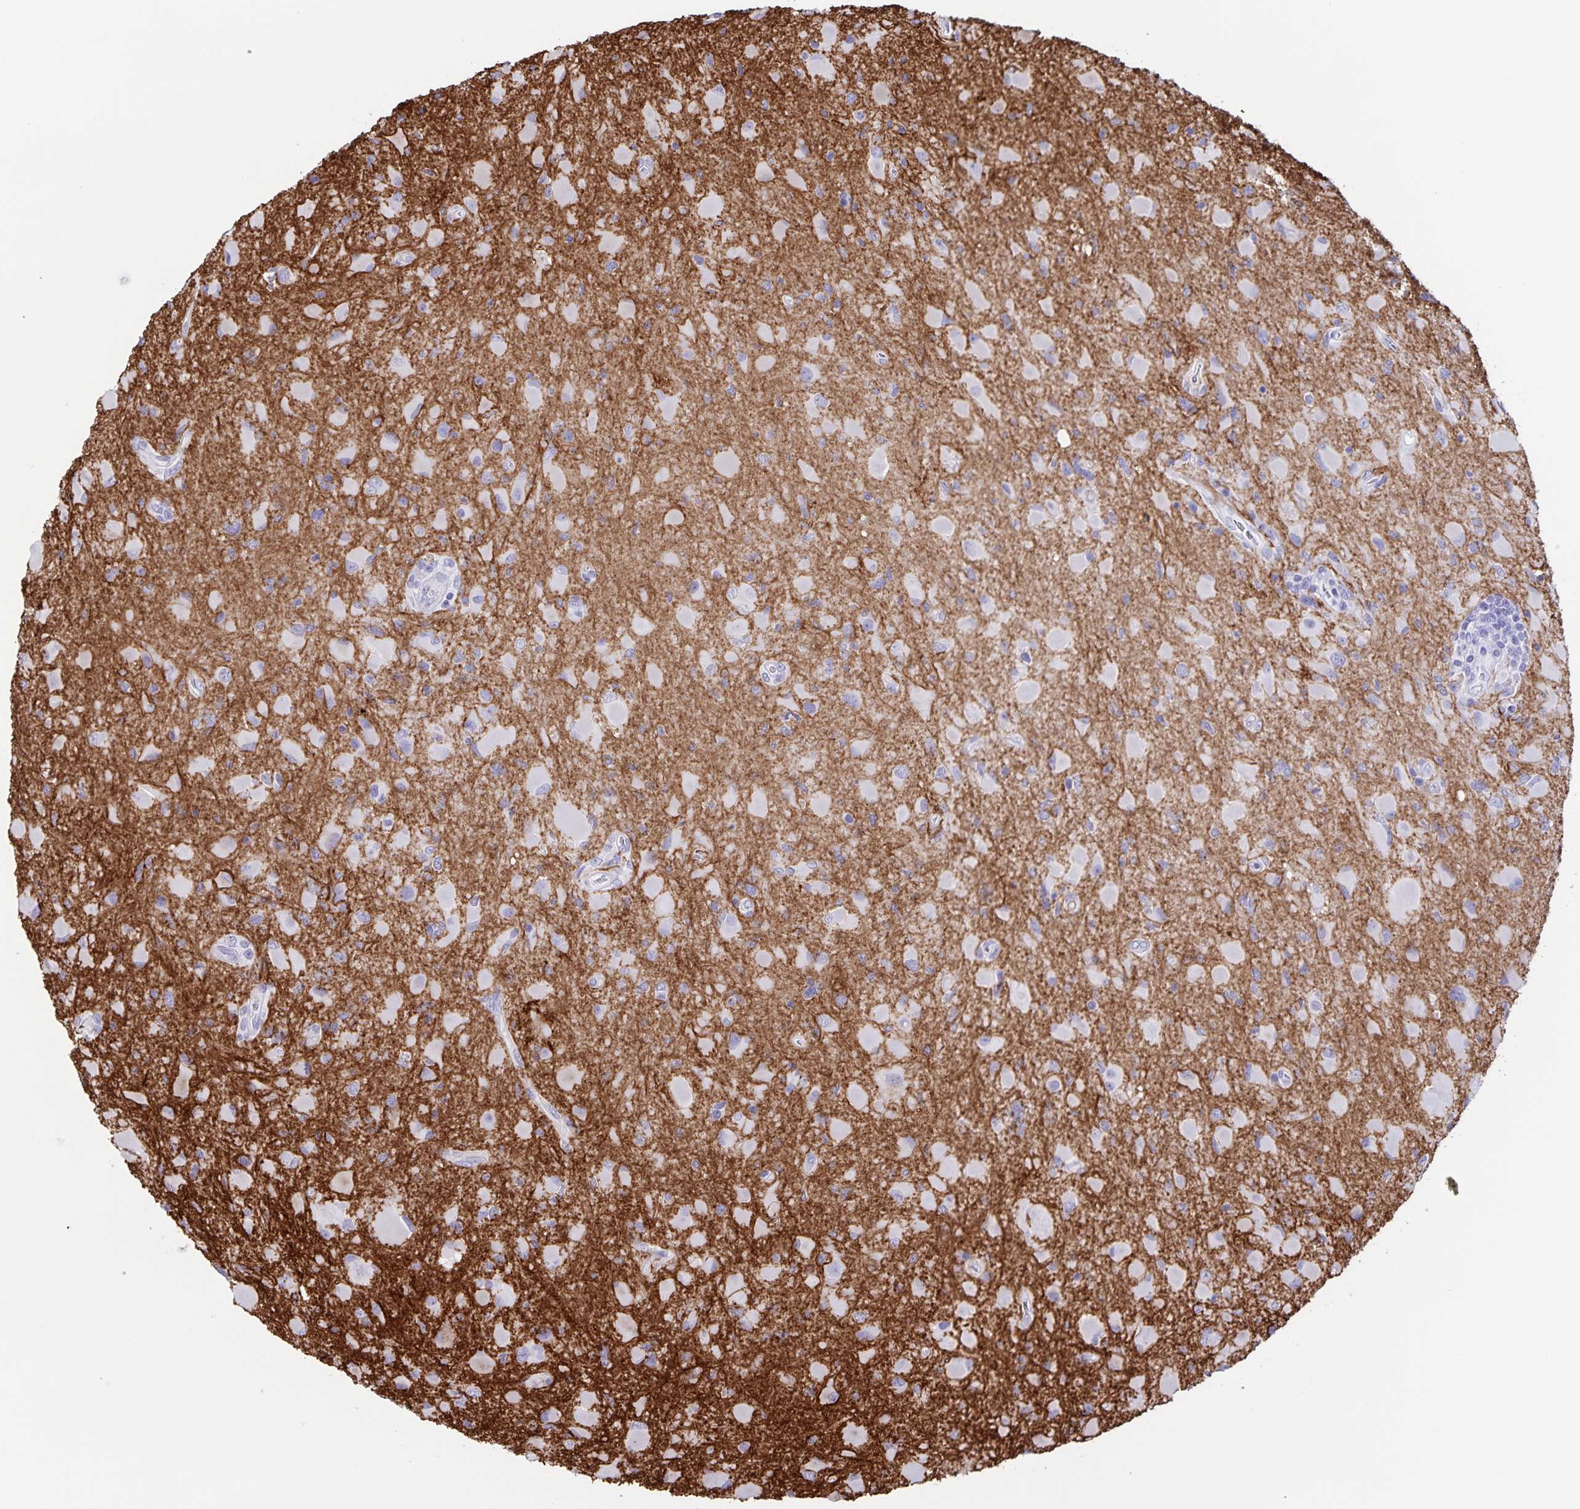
{"staining": {"intensity": "negative", "quantity": "none", "location": "none"}, "tissue": "glioma", "cell_type": "Tumor cells", "image_type": "cancer", "snomed": [{"axis": "morphology", "description": "Glioma, malignant, Low grade"}, {"axis": "topography", "description": "Brain"}], "caption": "The image displays no staining of tumor cells in glioma. The staining was performed using DAB (3,3'-diaminobenzidine) to visualize the protein expression in brown, while the nuclei were stained in blue with hematoxylin (Magnification: 20x).", "gene": "AQP4", "patient": {"sex": "female", "age": 32}}